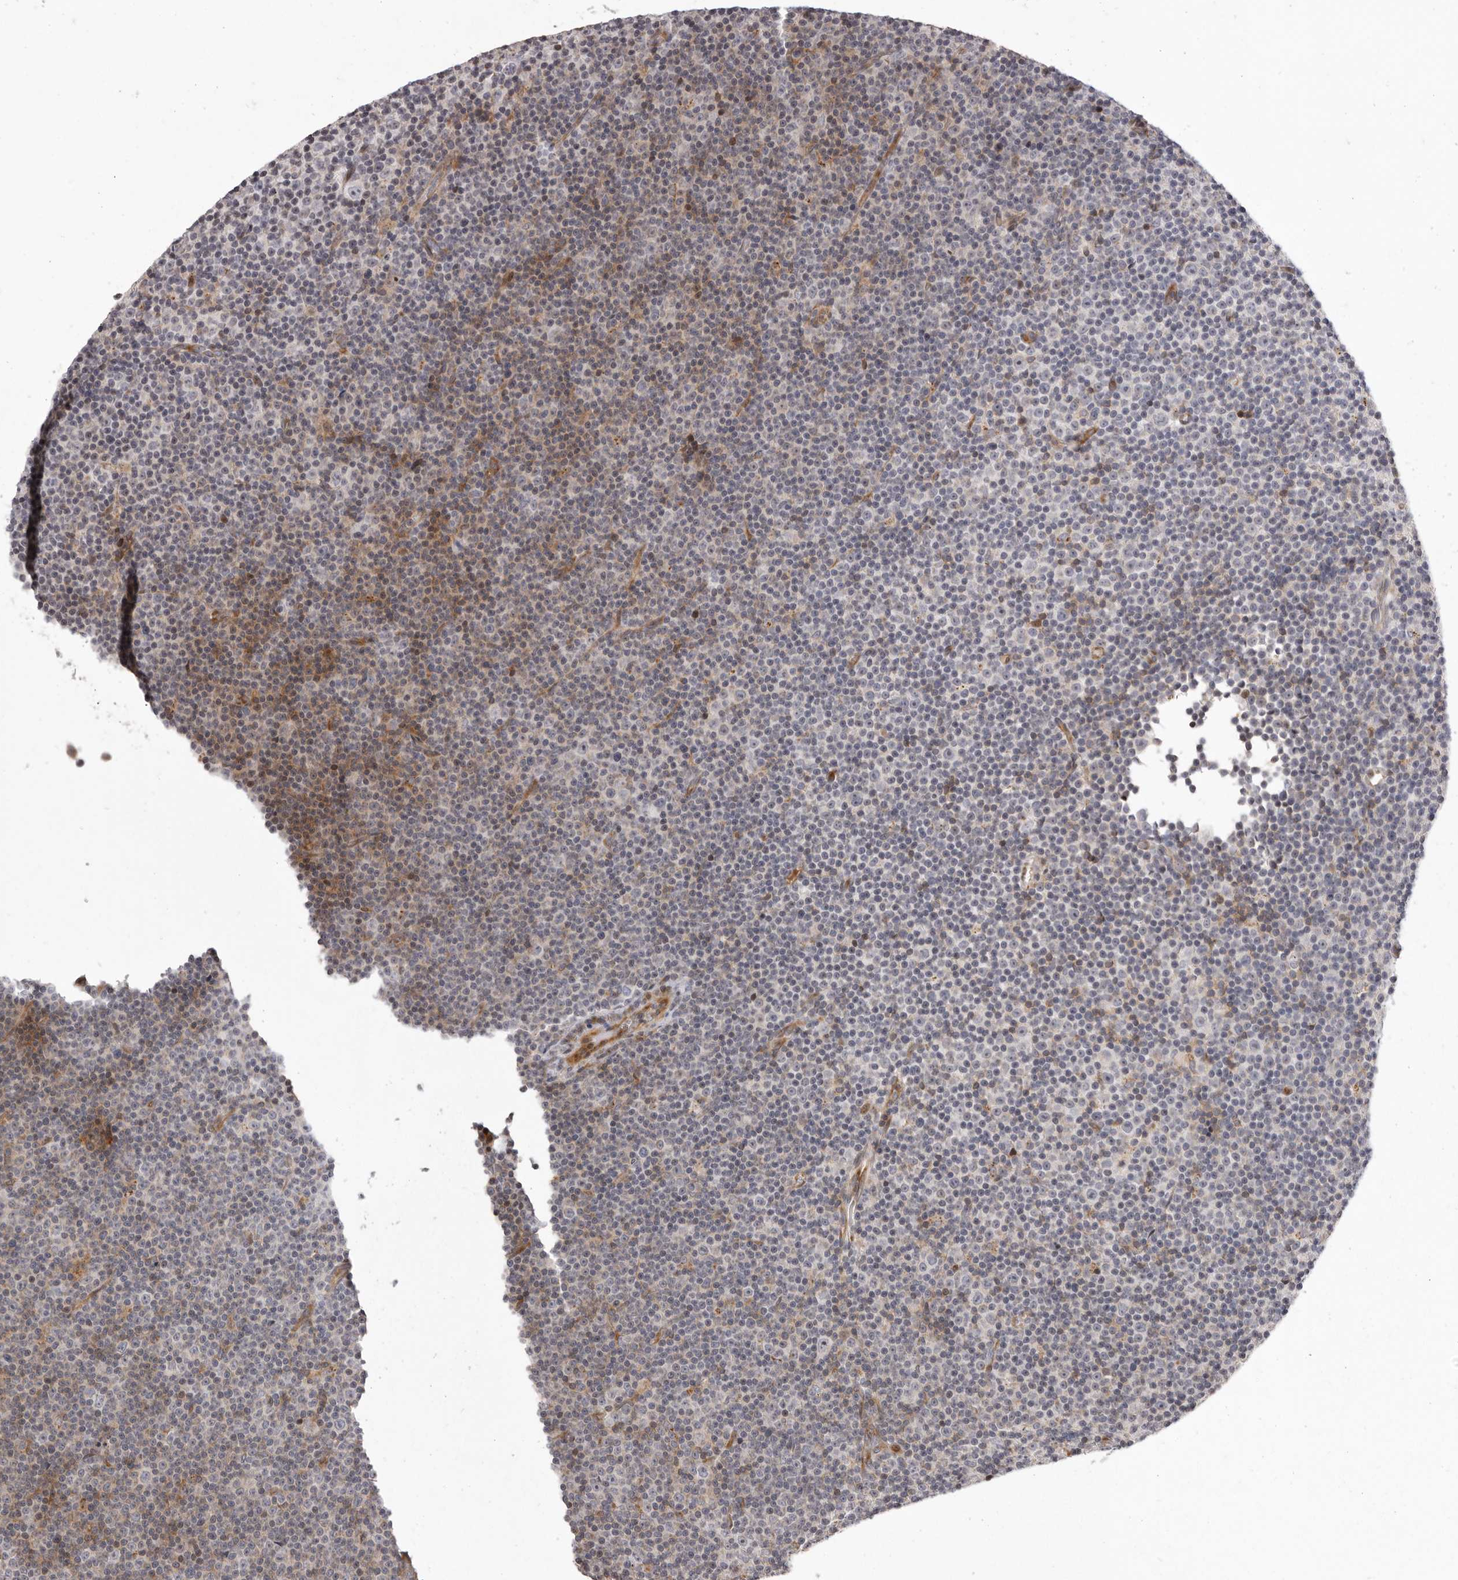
{"staining": {"intensity": "weak", "quantity": "<25%", "location": "cytoplasmic/membranous"}, "tissue": "lymphoma", "cell_type": "Tumor cells", "image_type": "cancer", "snomed": [{"axis": "morphology", "description": "Malignant lymphoma, non-Hodgkin's type, Low grade"}, {"axis": "topography", "description": "Lymph node"}], "caption": "DAB immunohistochemical staining of low-grade malignant lymphoma, non-Hodgkin's type shows no significant expression in tumor cells.", "gene": "AZIN1", "patient": {"sex": "female", "age": 67}}